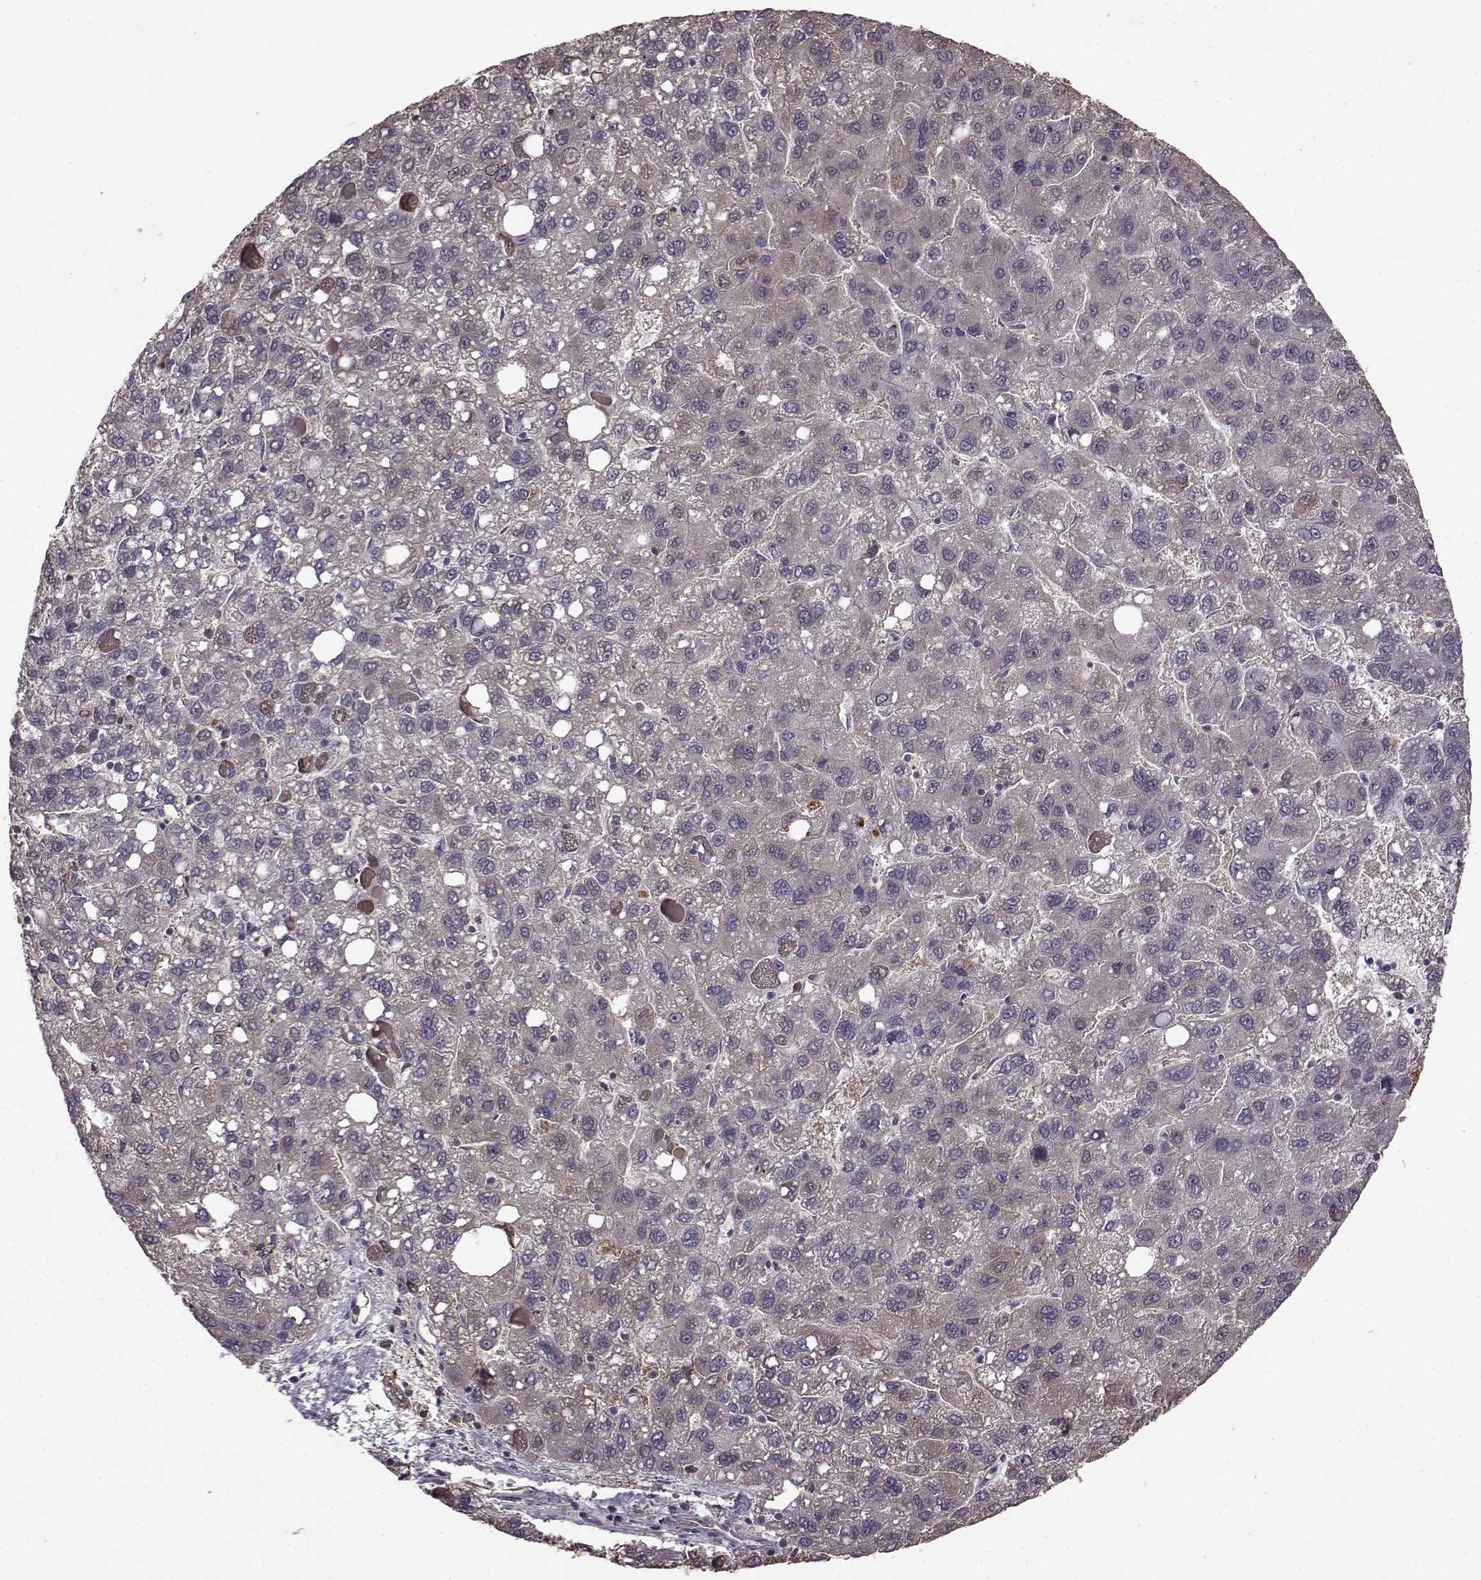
{"staining": {"intensity": "negative", "quantity": "none", "location": "none"}, "tissue": "liver cancer", "cell_type": "Tumor cells", "image_type": "cancer", "snomed": [{"axis": "morphology", "description": "Carcinoma, Hepatocellular, NOS"}, {"axis": "topography", "description": "Liver"}], "caption": "Tumor cells are negative for brown protein staining in liver cancer.", "gene": "NME1-NME2", "patient": {"sex": "female", "age": 82}}